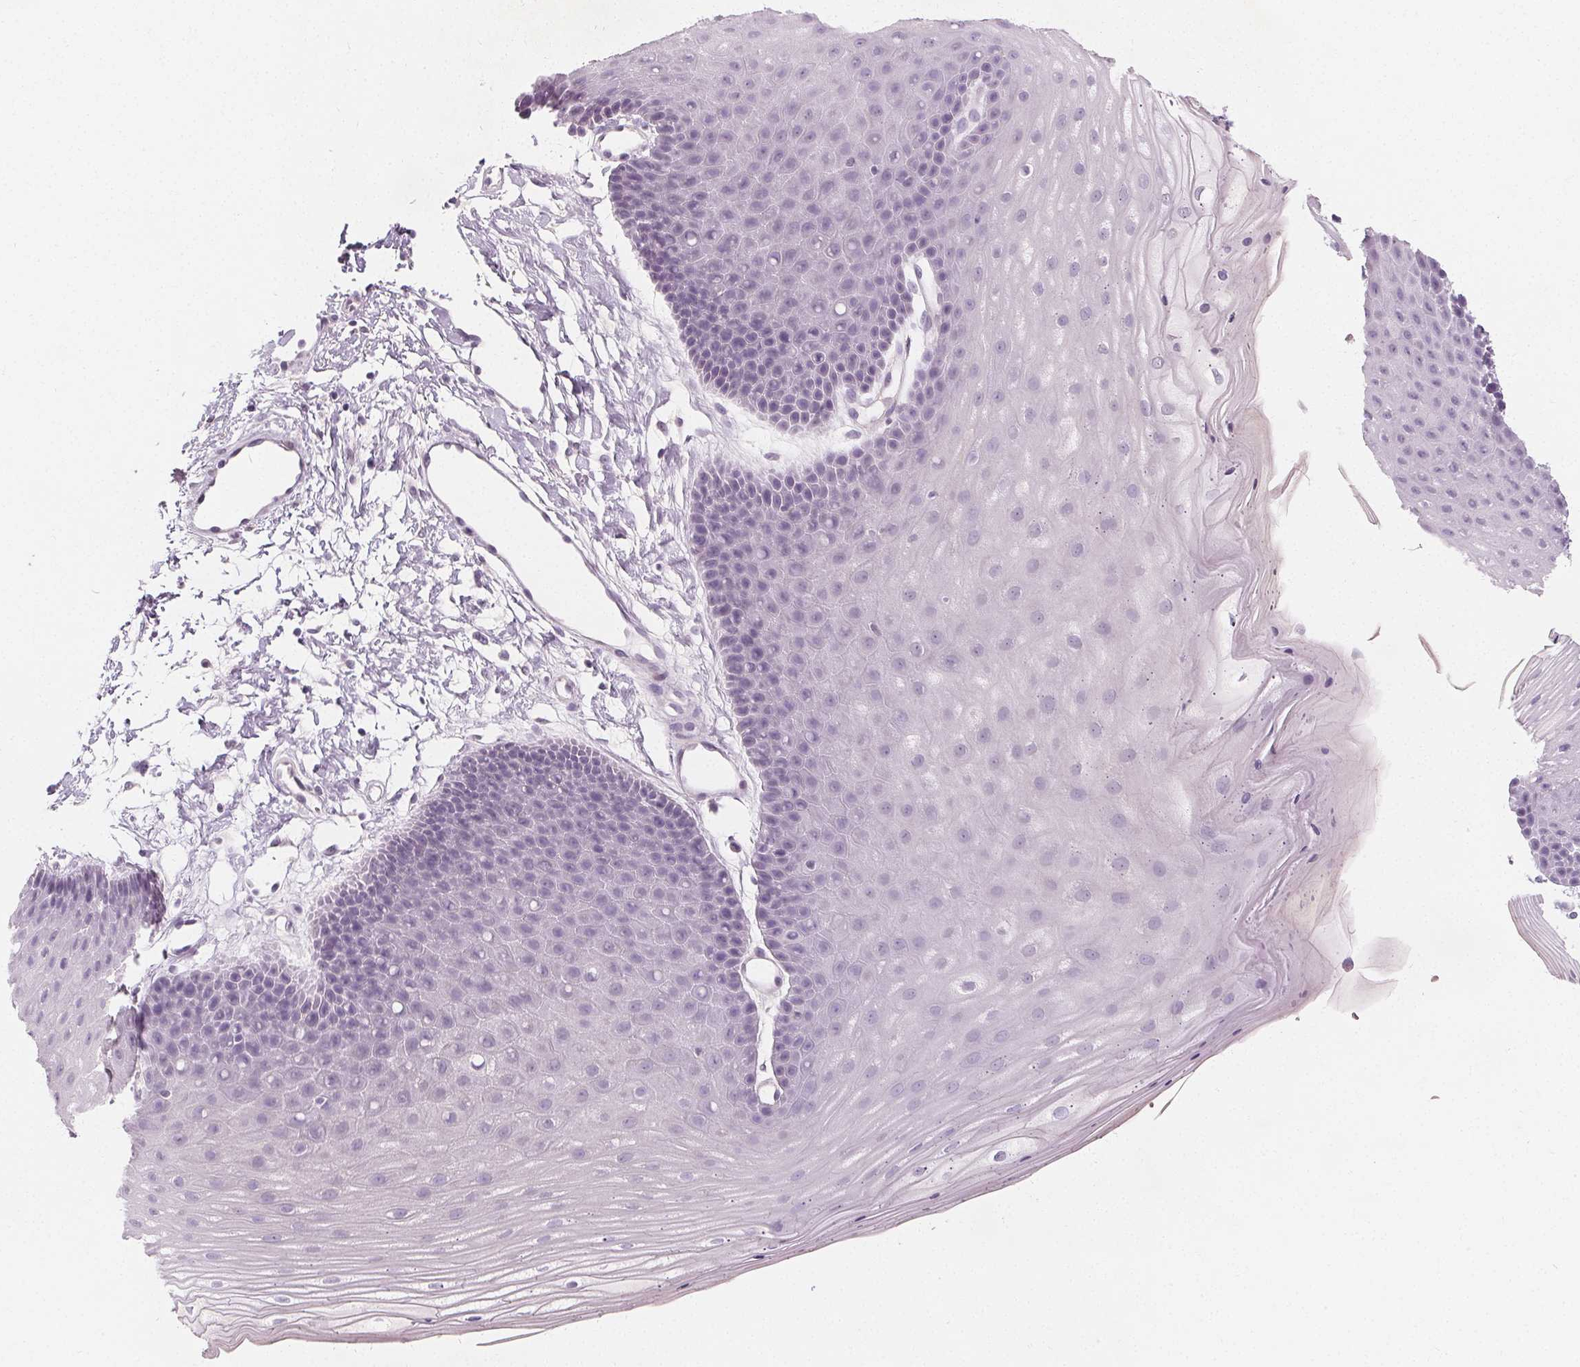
{"staining": {"intensity": "negative", "quantity": "none", "location": "none"}, "tissue": "skin", "cell_type": "Epidermal cells", "image_type": "normal", "snomed": [{"axis": "morphology", "description": "Normal tissue, NOS"}, {"axis": "topography", "description": "Anal"}], "caption": "An IHC micrograph of unremarkable skin is shown. There is no staining in epidermal cells of skin. Brightfield microscopy of IHC stained with DAB (3,3'-diaminobenzidine) (brown) and hematoxylin (blue), captured at high magnification.", "gene": "DBX2", "patient": {"sex": "male", "age": 53}}